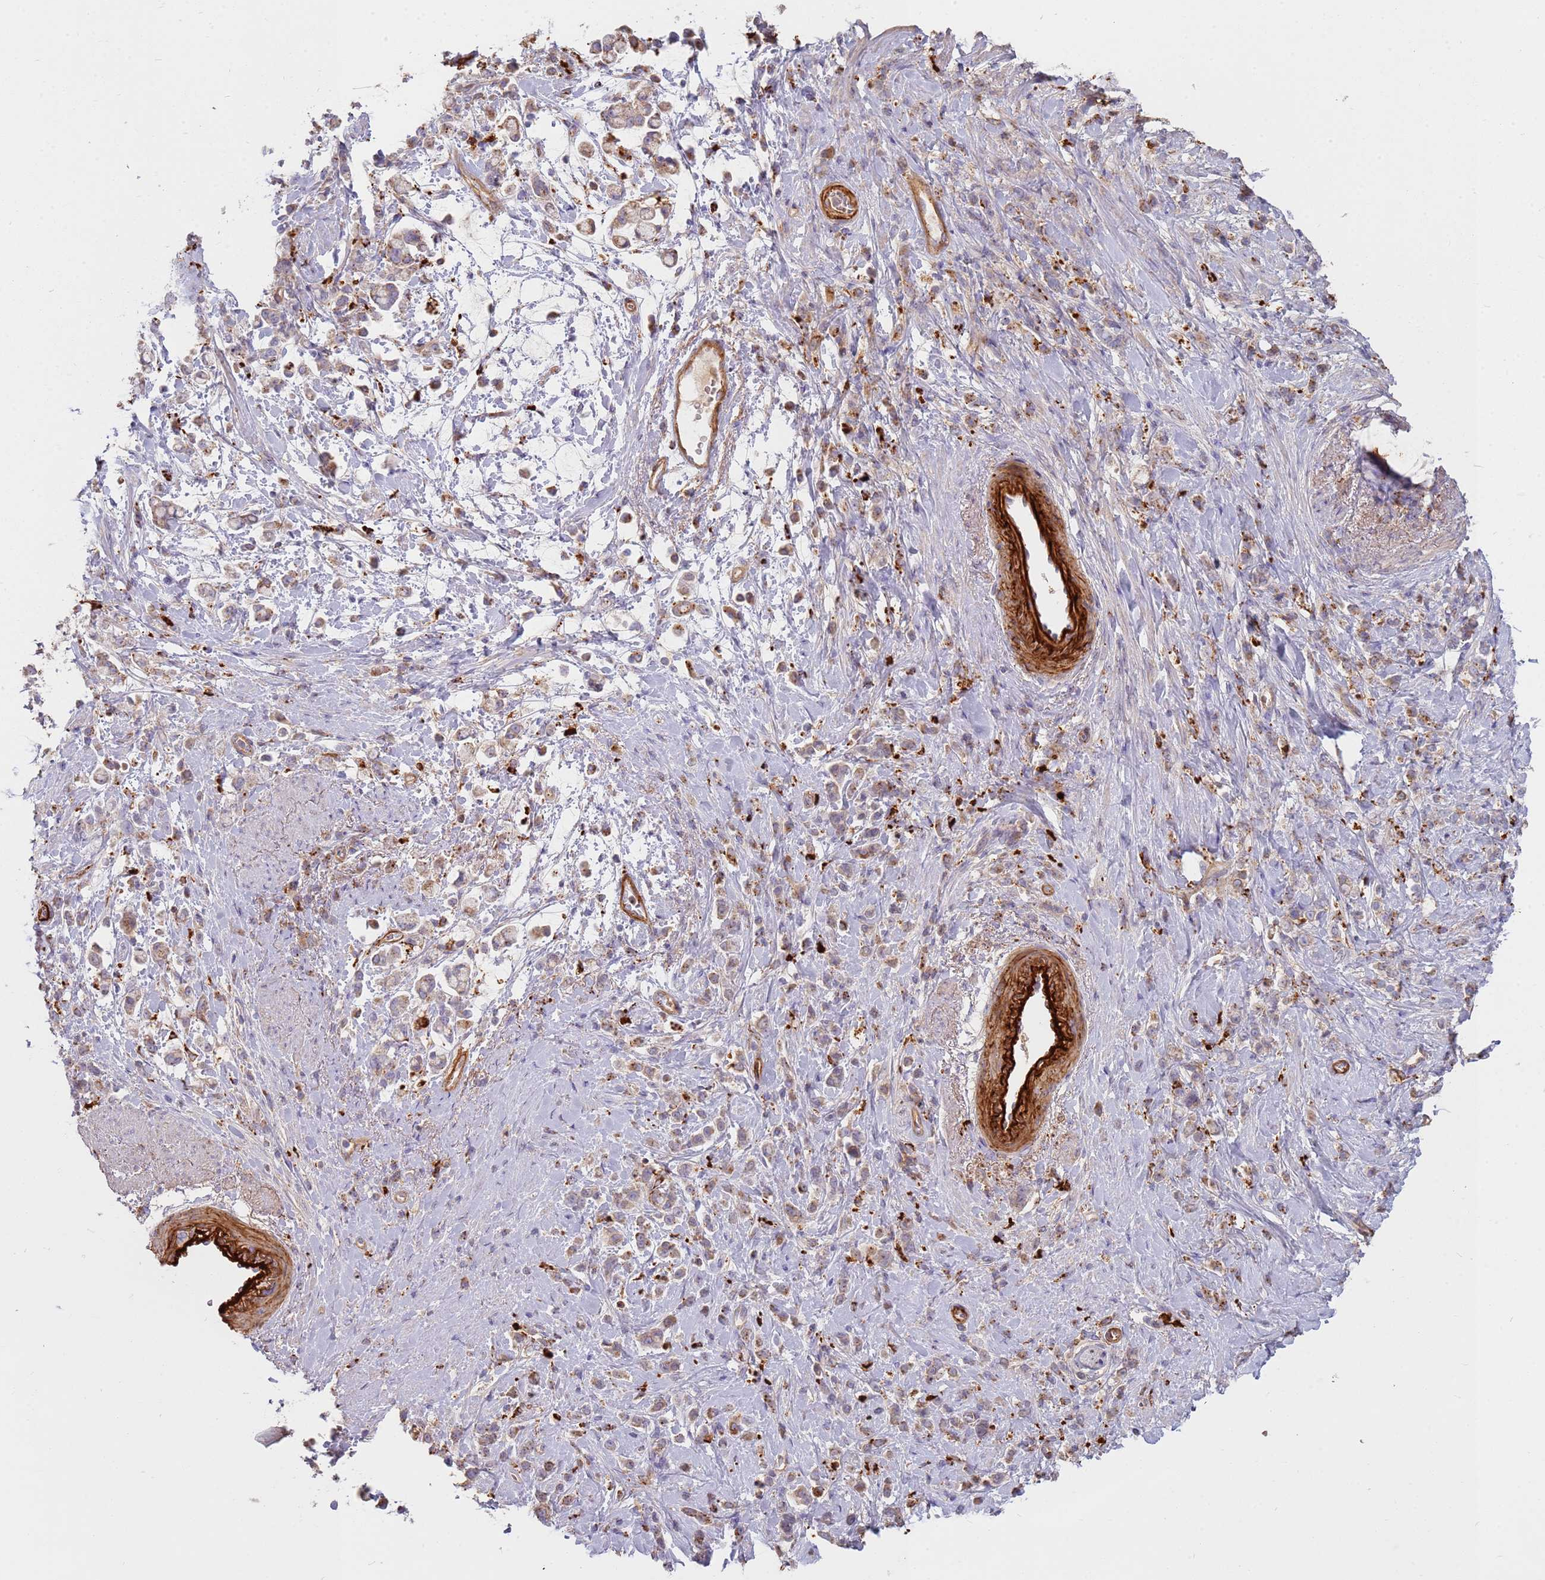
{"staining": {"intensity": "weak", "quantity": ">75%", "location": "cytoplasmic/membranous"}, "tissue": "stomach cancer", "cell_type": "Tumor cells", "image_type": "cancer", "snomed": [{"axis": "morphology", "description": "Adenocarcinoma, NOS"}, {"axis": "topography", "description": "Stomach"}], "caption": "Stomach cancer (adenocarcinoma) stained with immunohistochemistry (IHC) shows weak cytoplasmic/membranous staining in about >75% of tumor cells. The staining was performed using DAB, with brown indicating positive protein expression. Nuclei are stained blue with hematoxylin.", "gene": "TMEM229B", "patient": {"sex": "female", "age": 60}}